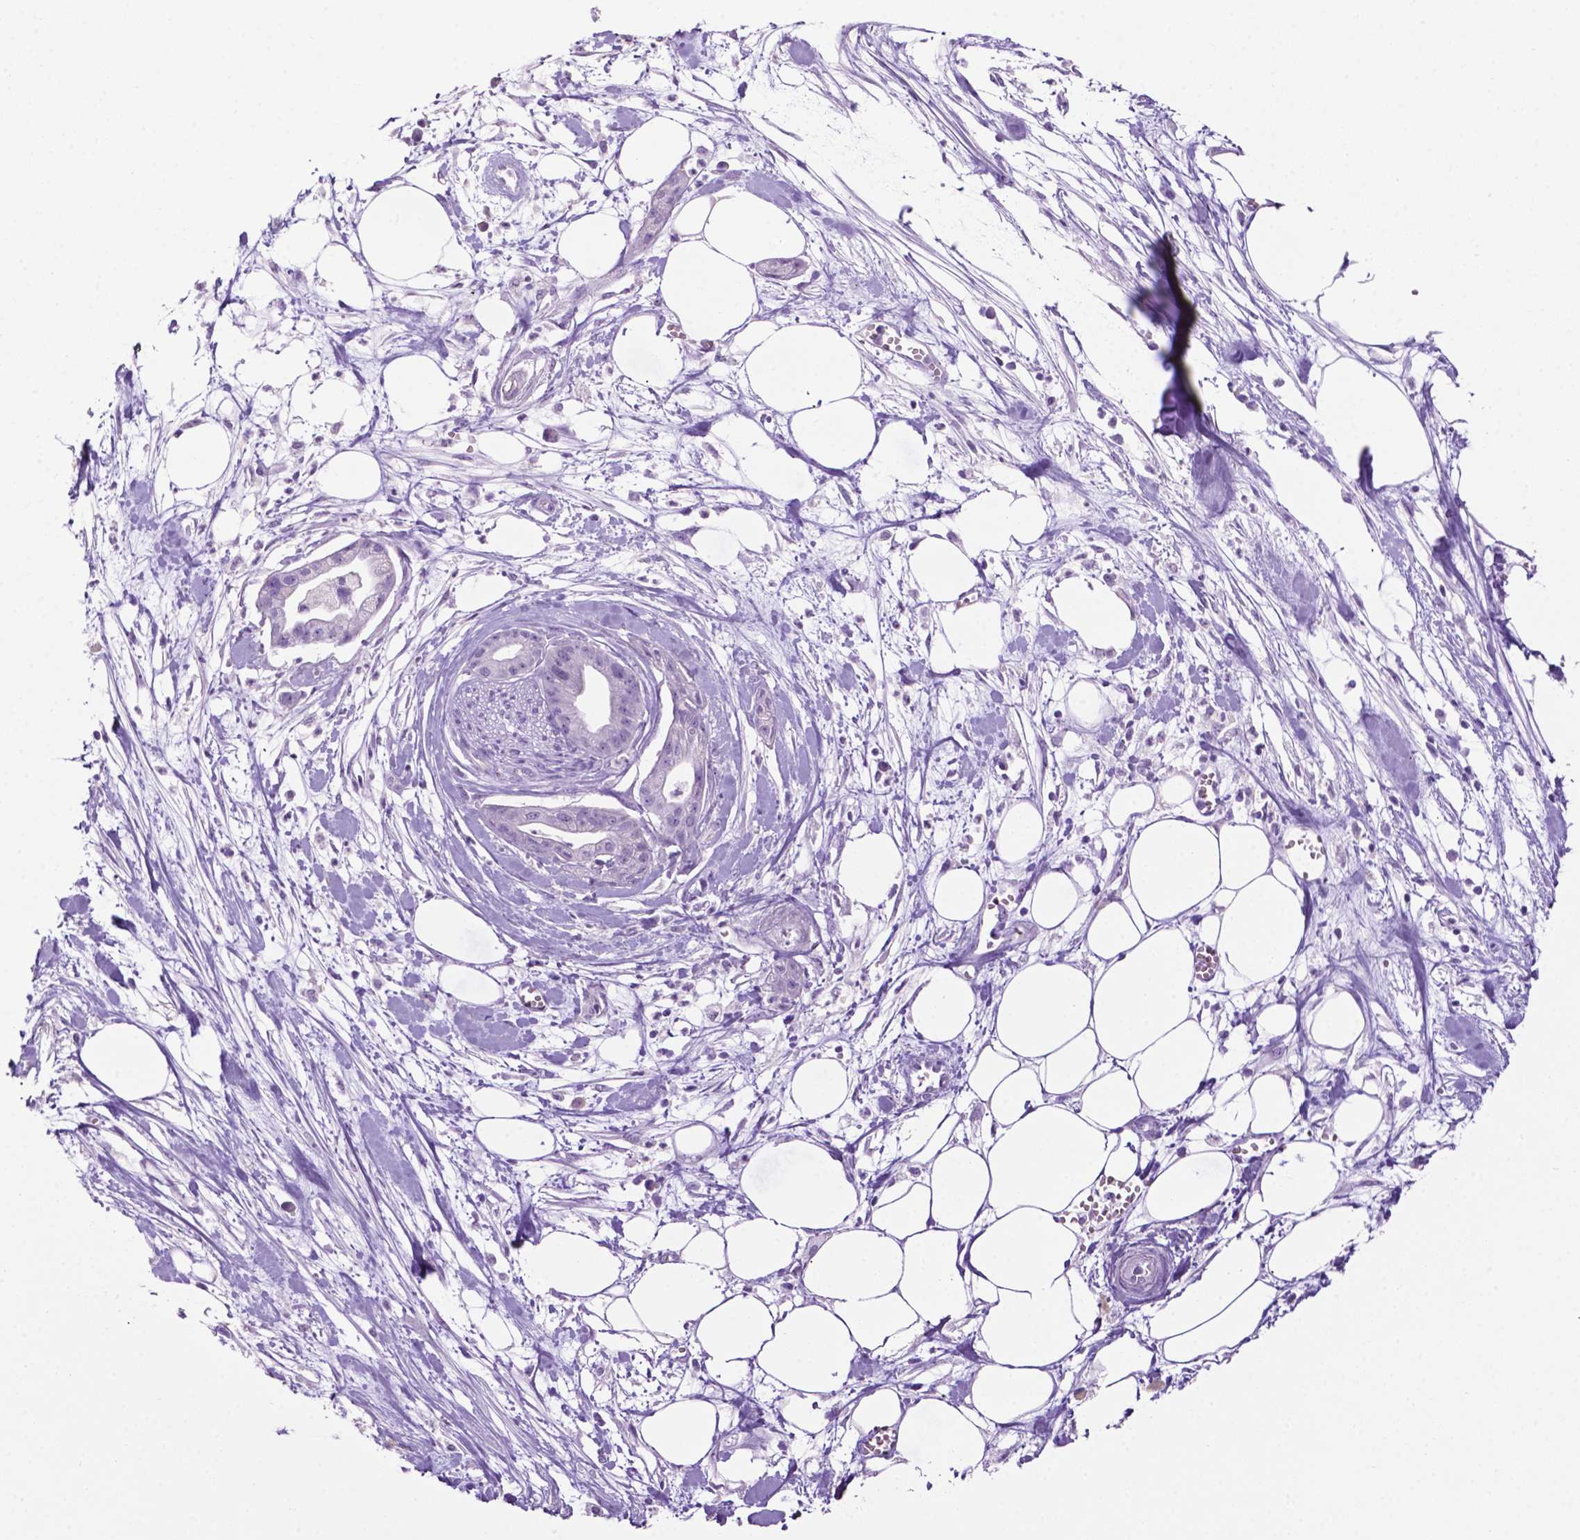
{"staining": {"intensity": "negative", "quantity": "none", "location": "none"}, "tissue": "pancreatic cancer", "cell_type": "Tumor cells", "image_type": "cancer", "snomed": [{"axis": "morphology", "description": "Normal tissue, NOS"}, {"axis": "morphology", "description": "Adenocarcinoma, NOS"}, {"axis": "topography", "description": "Lymph node"}, {"axis": "topography", "description": "Pancreas"}], "caption": "High power microscopy micrograph of an IHC image of adenocarcinoma (pancreatic), revealing no significant staining in tumor cells. (DAB (3,3'-diaminobenzidine) immunohistochemistry (IHC) with hematoxylin counter stain).", "gene": "PHGR1", "patient": {"sex": "female", "age": 58}}